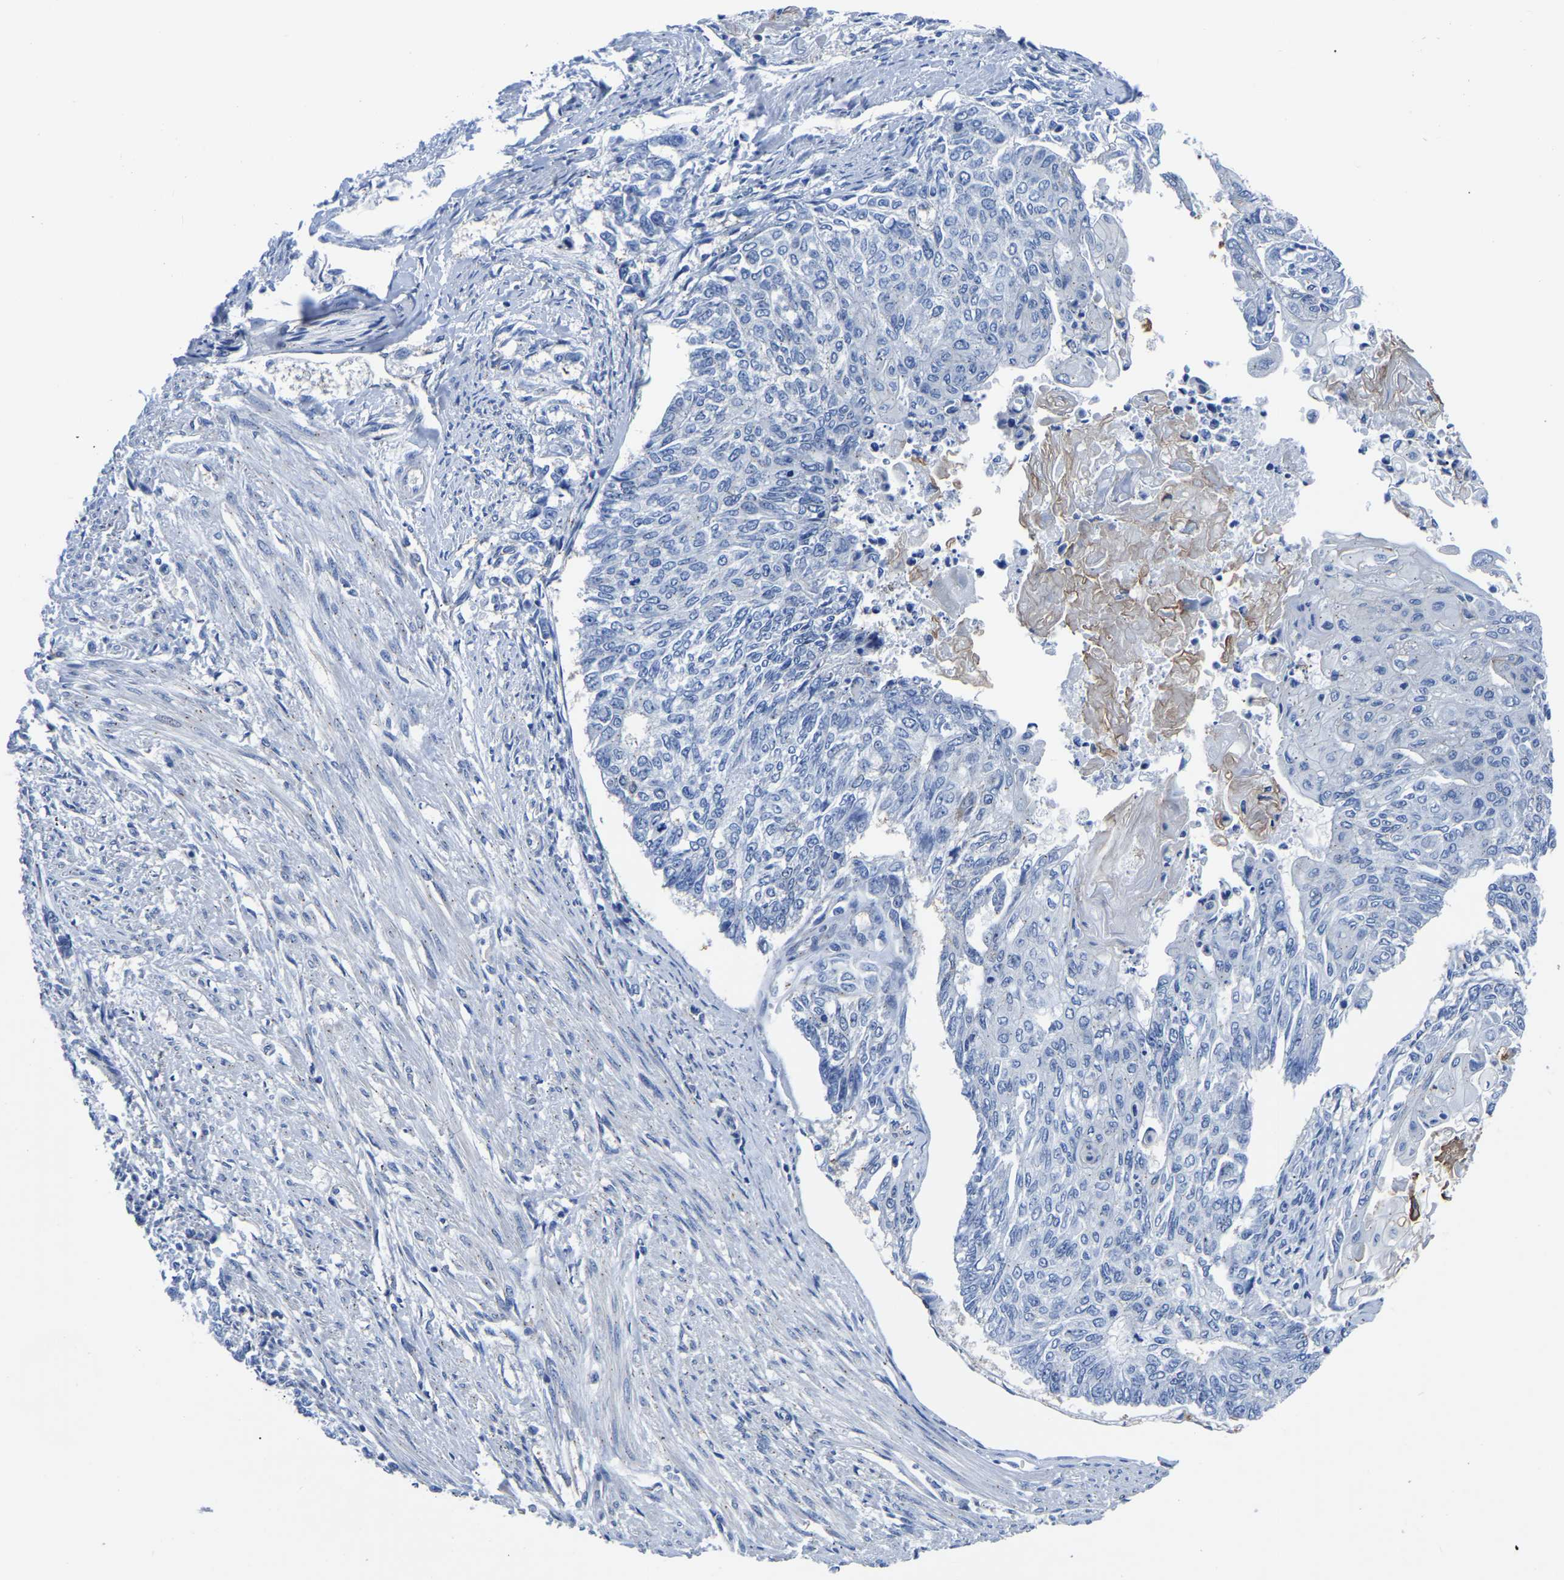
{"staining": {"intensity": "negative", "quantity": "none", "location": "none"}, "tissue": "endometrial cancer", "cell_type": "Tumor cells", "image_type": "cancer", "snomed": [{"axis": "morphology", "description": "Adenocarcinoma, NOS"}, {"axis": "topography", "description": "Endometrium"}], "caption": "Endometrial cancer stained for a protein using immunohistochemistry (IHC) demonstrates no expression tumor cells.", "gene": "TFG", "patient": {"sex": "female", "age": 32}}